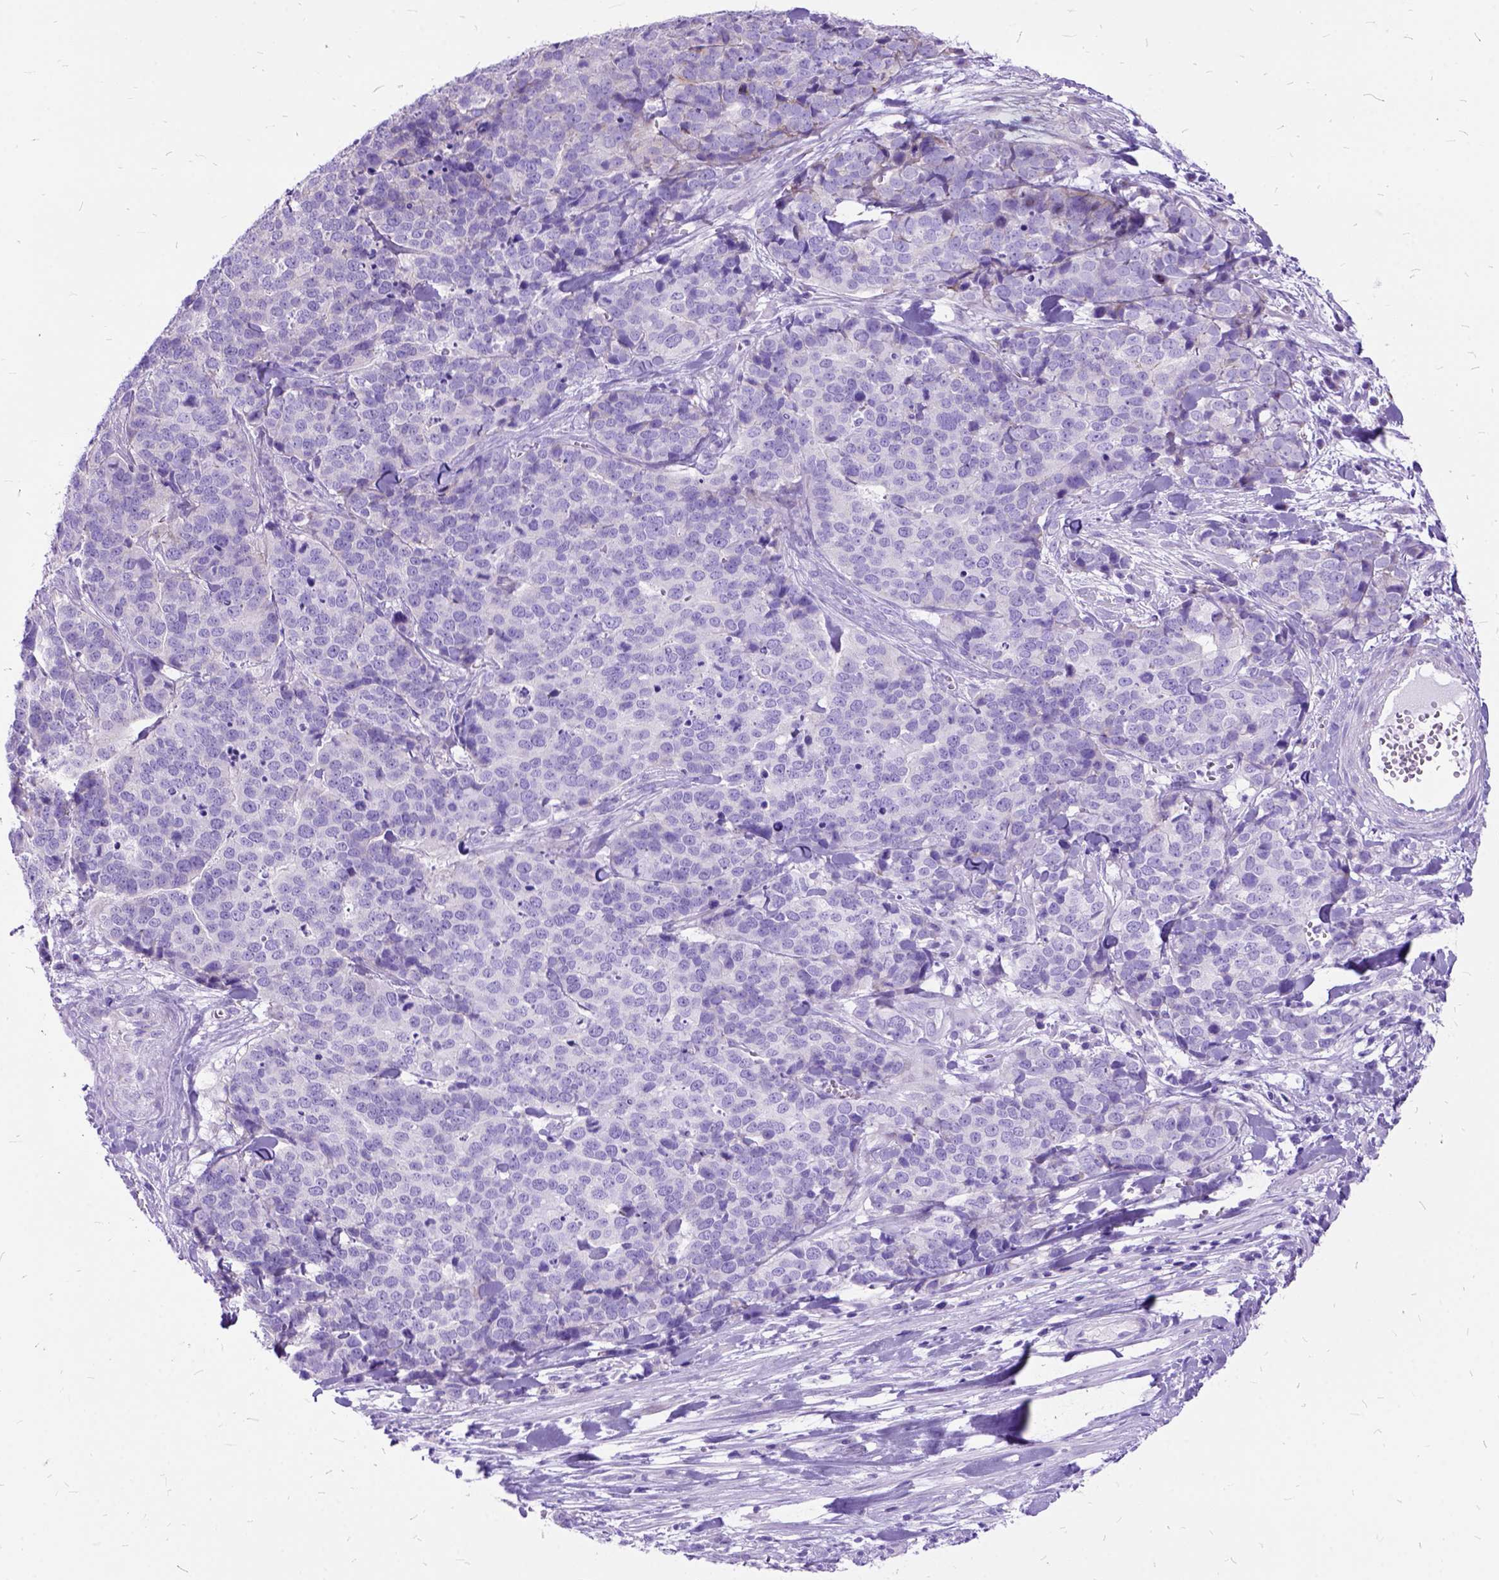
{"staining": {"intensity": "negative", "quantity": "none", "location": "none"}, "tissue": "ovarian cancer", "cell_type": "Tumor cells", "image_type": "cancer", "snomed": [{"axis": "morphology", "description": "Carcinoma, endometroid"}, {"axis": "topography", "description": "Ovary"}], "caption": "The micrograph demonstrates no significant positivity in tumor cells of endometroid carcinoma (ovarian).", "gene": "DNAH2", "patient": {"sex": "female", "age": 65}}